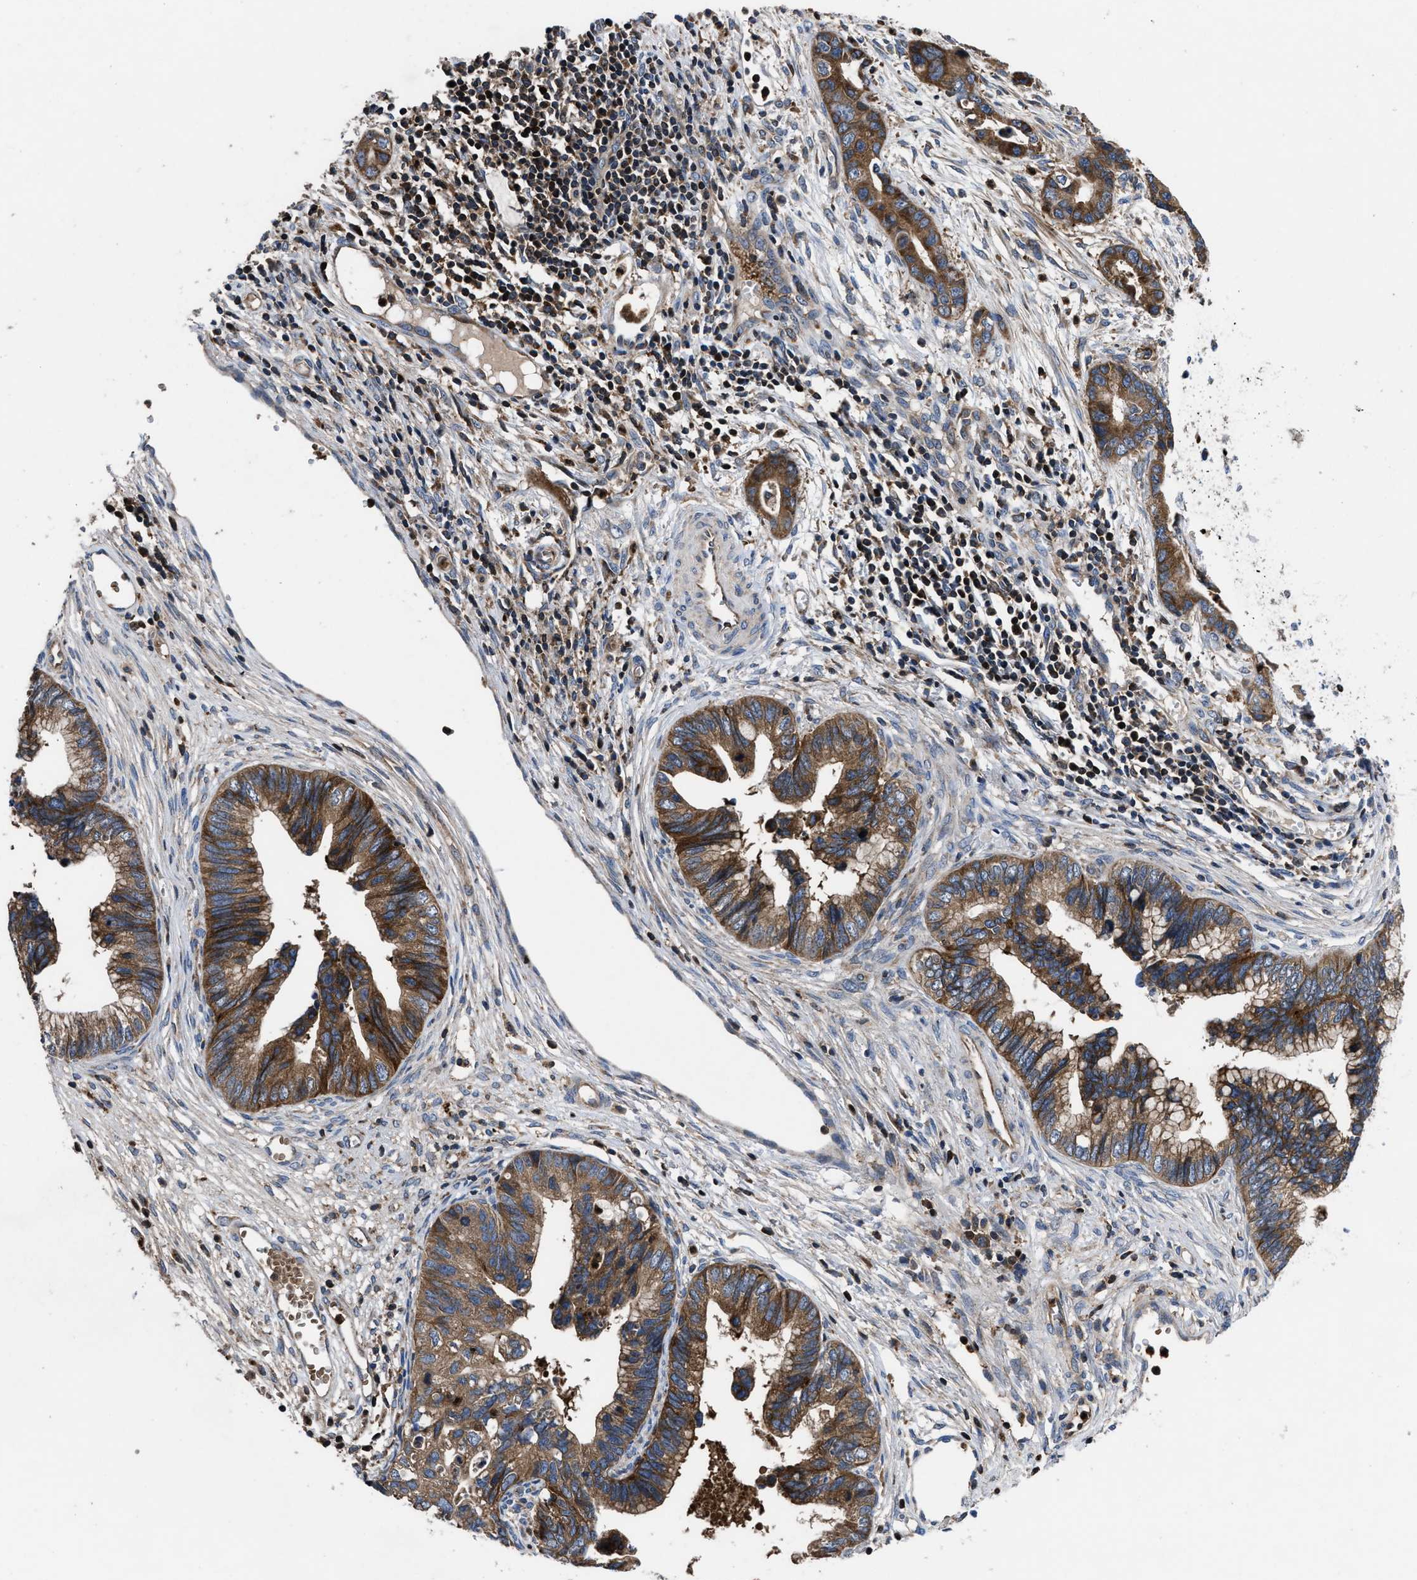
{"staining": {"intensity": "moderate", "quantity": ">75%", "location": "cytoplasmic/membranous"}, "tissue": "cervical cancer", "cell_type": "Tumor cells", "image_type": "cancer", "snomed": [{"axis": "morphology", "description": "Adenocarcinoma, NOS"}, {"axis": "topography", "description": "Cervix"}], "caption": "The photomicrograph exhibits a brown stain indicating the presence of a protein in the cytoplasmic/membranous of tumor cells in cervical adenocarcinoma. Immunohistochemistry (ihc) stains the protein of interest in brown and the nuclei are stained blue.", "gene": "YBEY", "patient": {"sex": "female", "age": 44}}